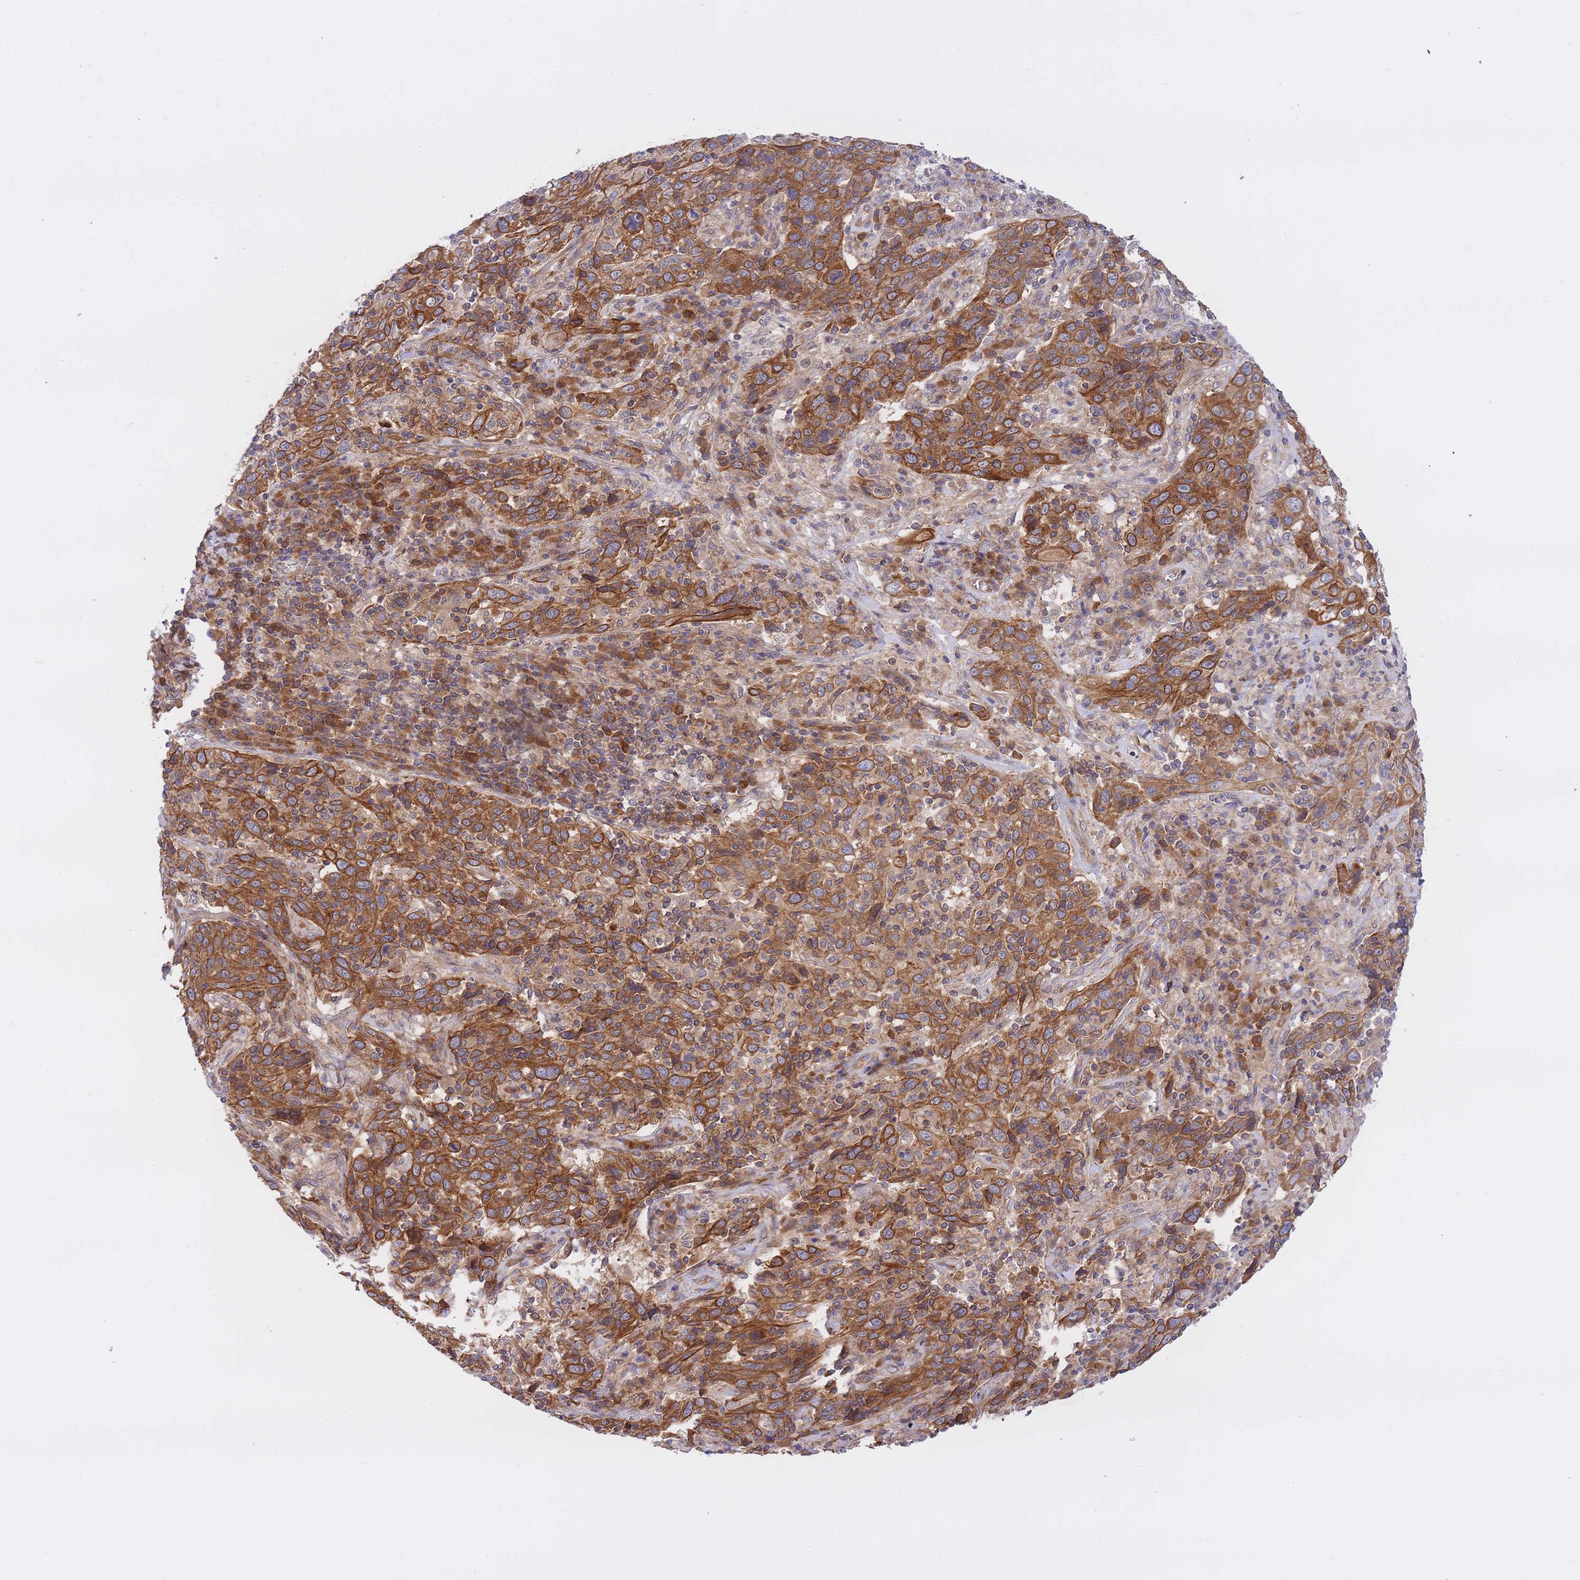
{"staining": {"intensity": "strong", "quantity": ">75%", "location": "cytoplasmic/membranous"}, "tissue": "cervical cancer", "cell_type": "Tumor cells", "image_type": "cancer", "snomed": [{"axis": "morphology", "description": "Squamous cell carcinoma, NOS"}, {"axis": "topography", "description": "Cervix"}], "caption": "A histopathology image of human cervical cancer stained for a protein demonstrates strong cytoplasmic/membranous brown staining in tumor cells.", "gene": "EIF2B2", "patient": {"sex": "female", "age": 46}}